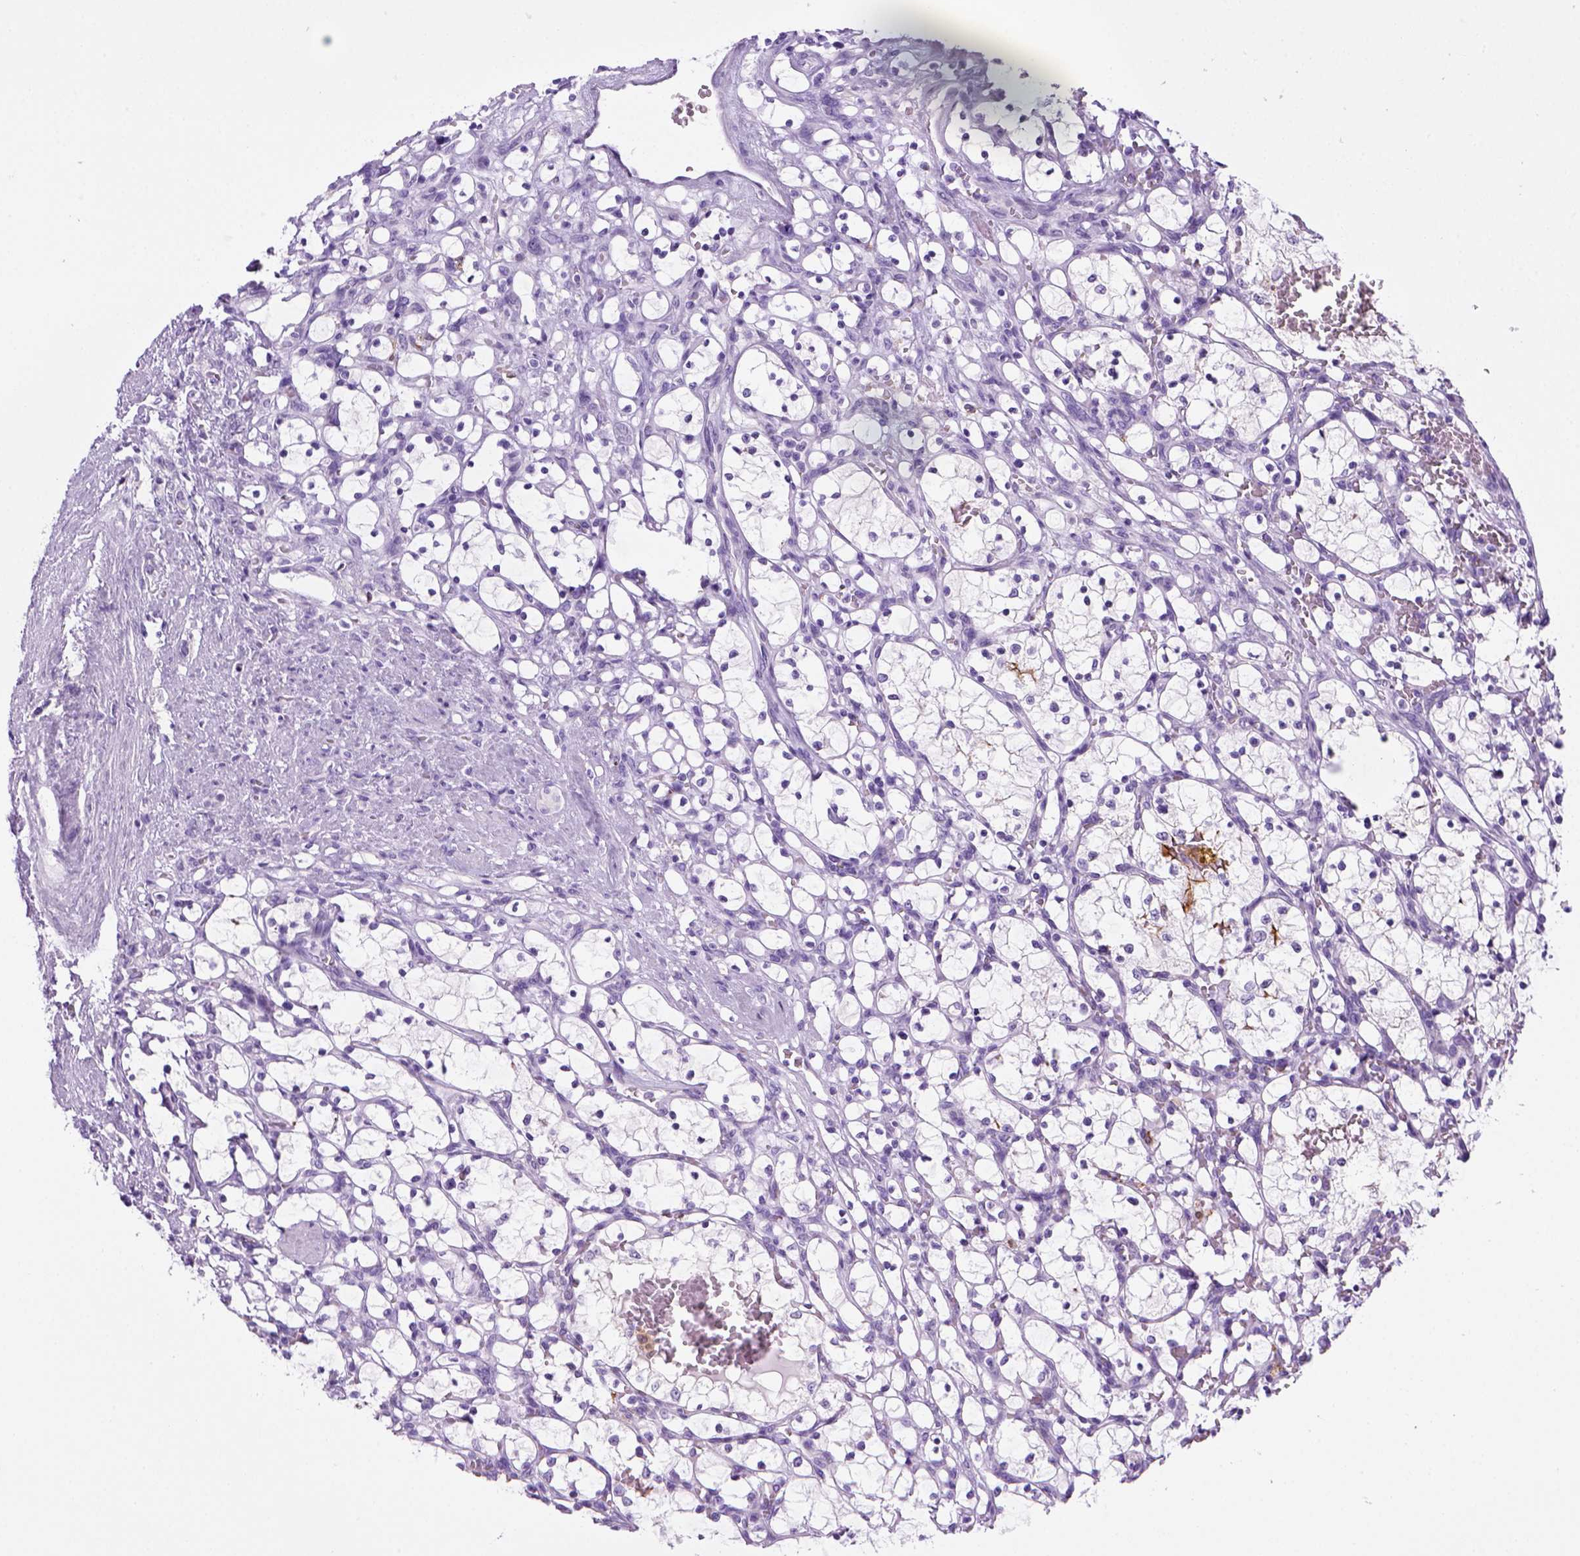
{"staining": {"intensity": "negative", "quantity": "none", "location": "none"}, "tissue": "renal cancer", "cell_type": "Tumor cells", "image_type": "cancer", "snomed": [{"axis": "morphology", "description": "Adenocarcinoma, NOS"}, {"axis": "topography", "description": "Kidney"}], "caption": "IHC photomicrograph of neoplastic tissue: renal cancer (adenocarcinoma) stained with DAB reveals no significant protein positivity in tumor cells. (DAB immunohistochemistry (IHC), high magnification).", "gene": "SGCG", "patient": {"sex": "female", "age": 69}}